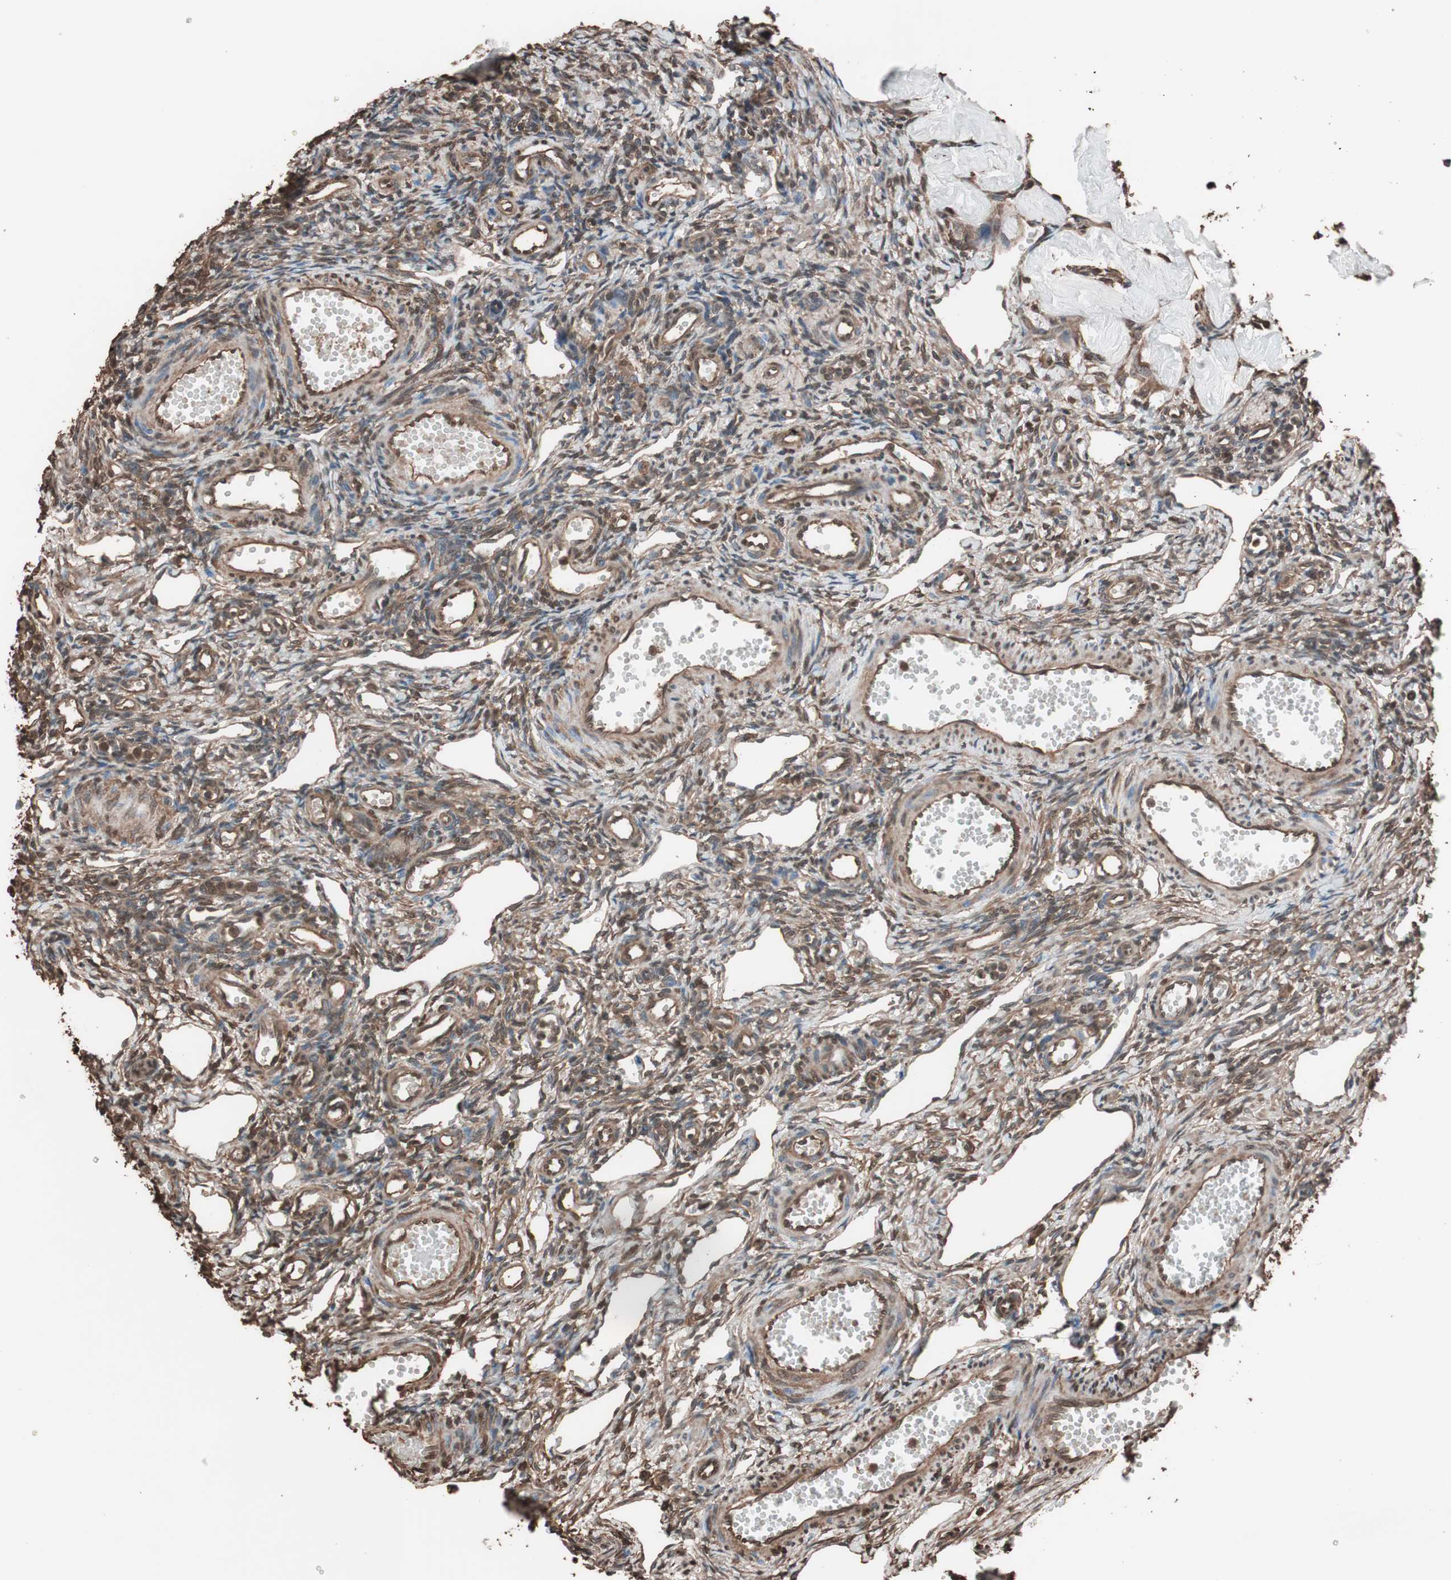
{"staining": {"intensity": "strong", "quantity": ">75%", "location": "cytoplasmic/membranous"}, "tissue": "ovary", "cell_type": "Ovarian stroma cells", "image_type": "normal", "snomed": [{"axis": "morphology", "description": "Normal tissue, NOS"}, {"axis": "topography", "description": "Ovary"}], "caption": "About >75% of ovarian stroma cells in normal ovary demonstrate strong cytoplasmic/membranous protein expression as visualized by brown immunohistochemical staining.", "gene": "CALM2", "patient": {"sex": "female", "age": 33}}